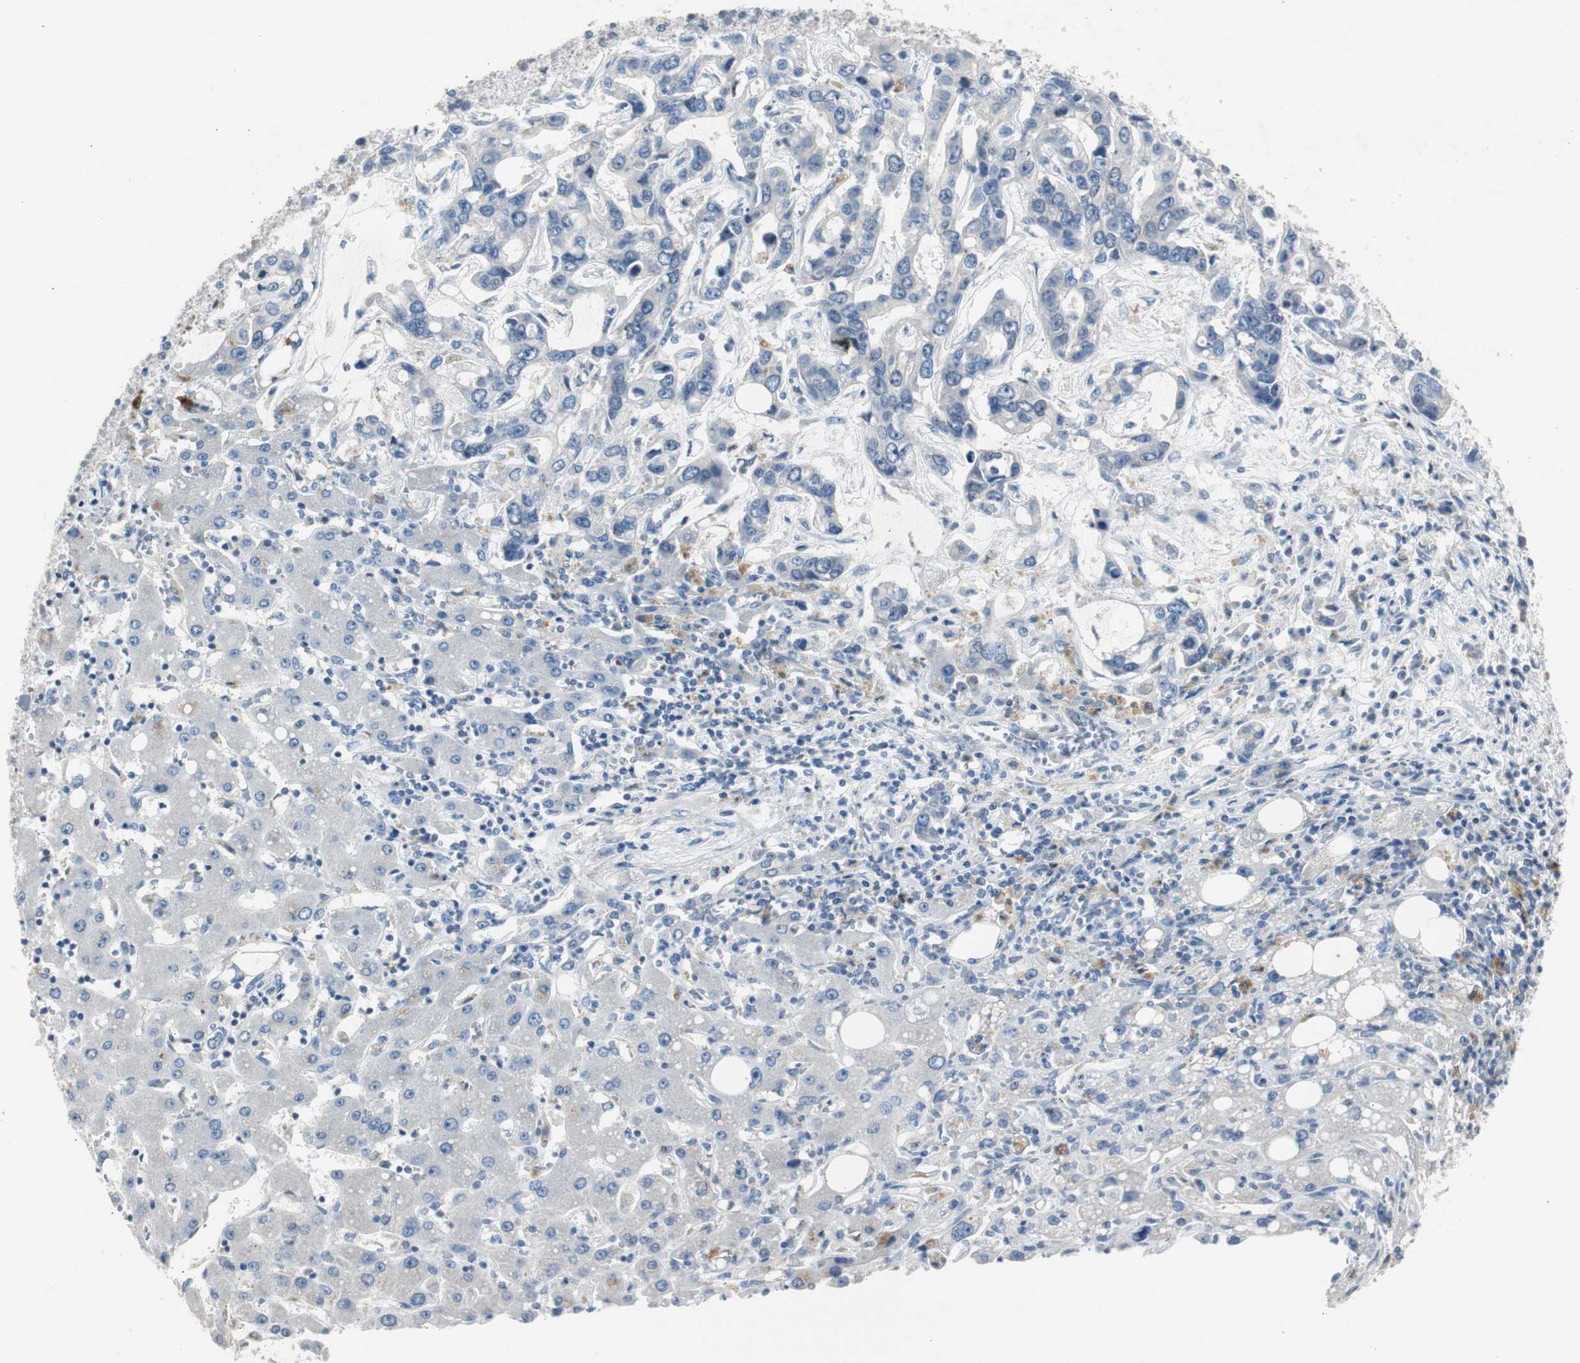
{"staining": {"intensity": "negative", "quantity": "none", "location": "none"}, "tissue": "liver cancer", "cell_type": "Tumor cells", "image_type": "cancer", "snomed": [{"axis": "morphology", "description": "Cholangiocarcinoma"}, {"axis": "topography", "description": "Liver"}], "caption": "Liver cancer stained for a protein using IHC shows no staining tumor cells.", "gene": "TK1", "patient": {"sex": "female", "age": 65}}